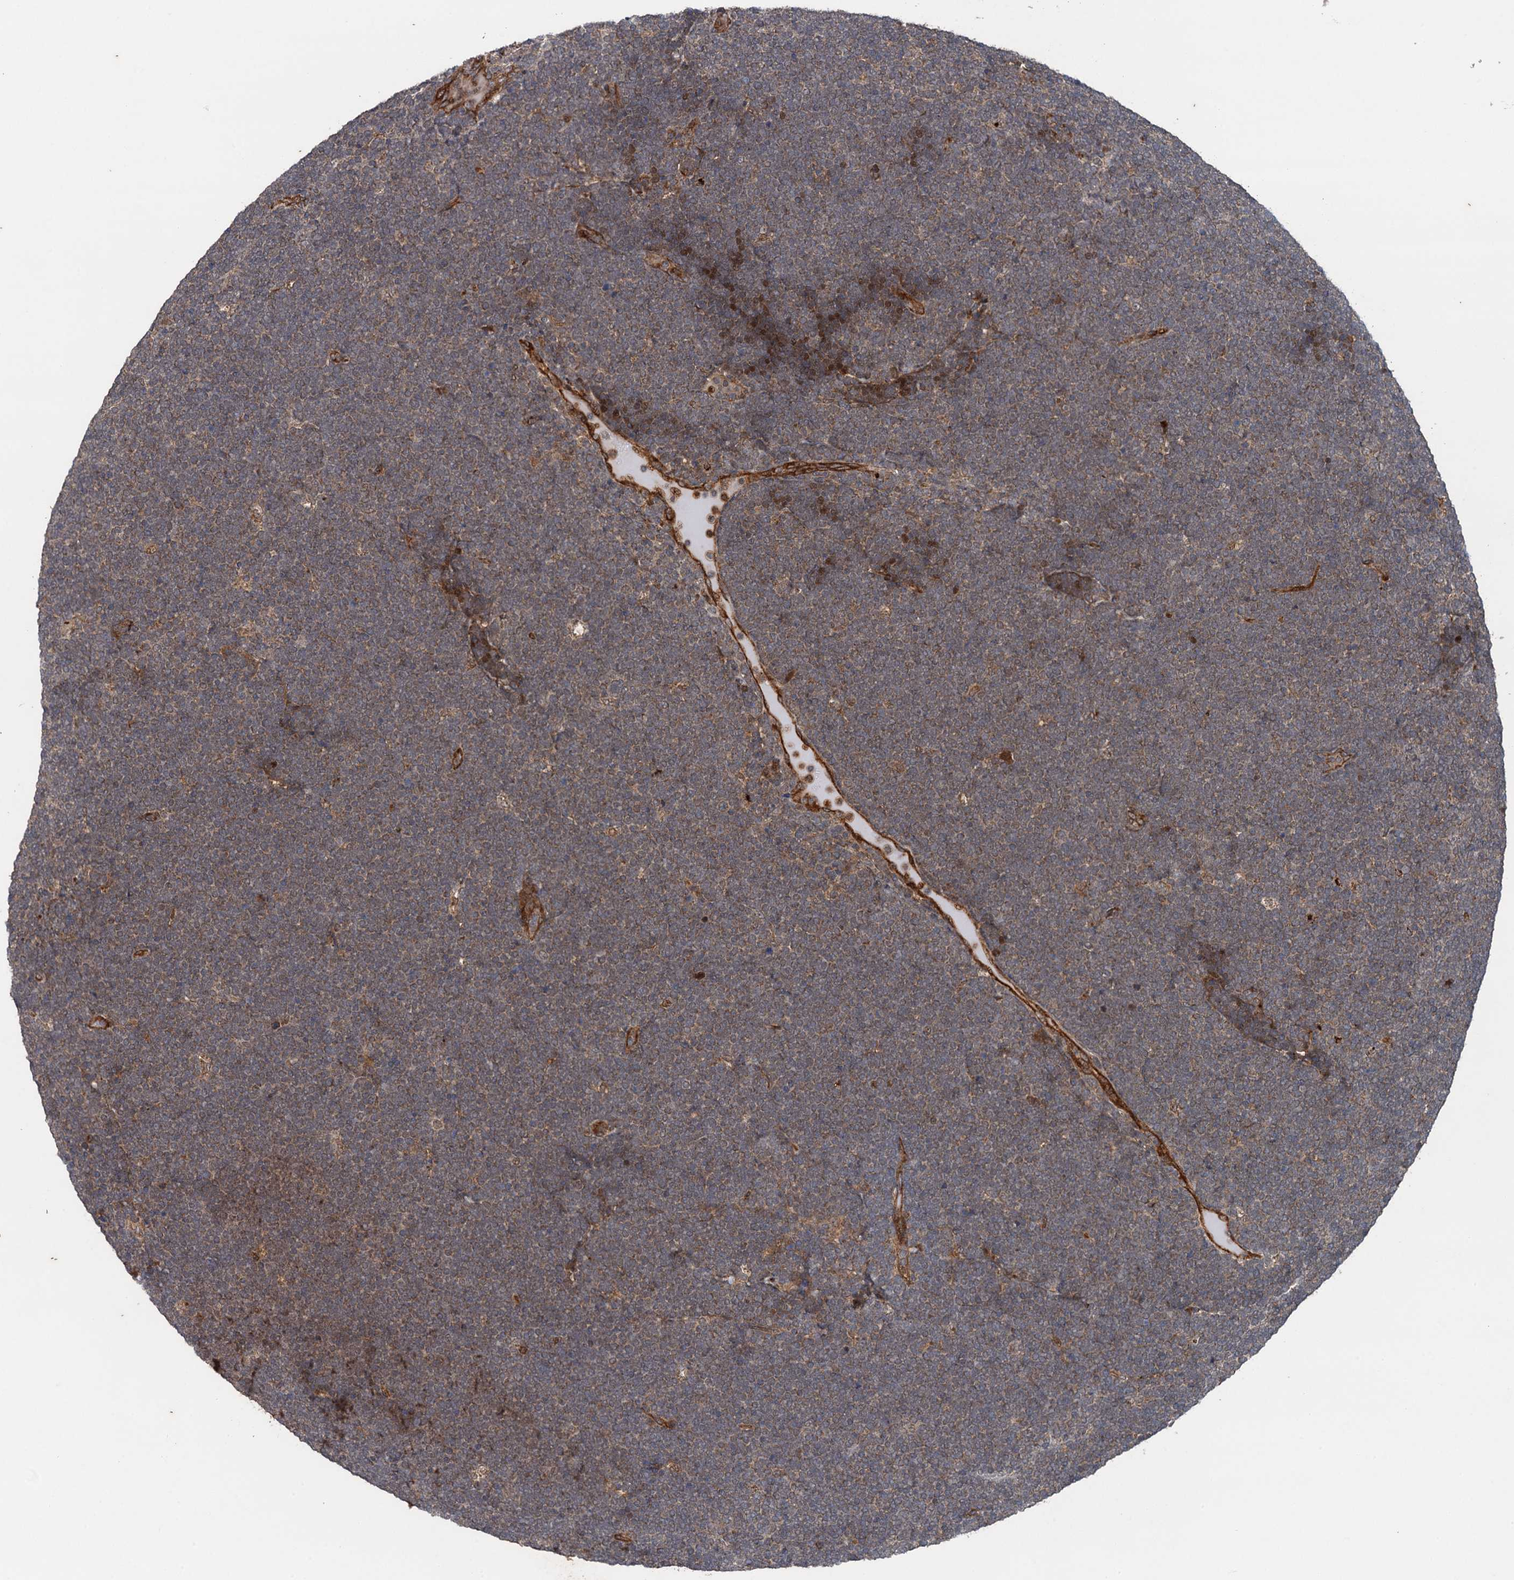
{"staining": {"intensity": "weak", "quantity": "<25%", "location": "cytoplasmic/membranous"}, "tissue": "lymphoma", "cell_type": "Tumor cells", "image_type": "cancer", "snomed": [{"axis": "morphology", "description": "Malignant lymphoma, non-Hodgkin's type, High grade"}, {"axis": "topography", "description": "Lymph node"}], "caption": "This is an IHC micrograph of human high-grade malignant lymphoma, non-Hodgkin's type. There is no positivity in tumor cells.", "gene": "NLRP10", "patient": {"sex": "male", "age": 13}}